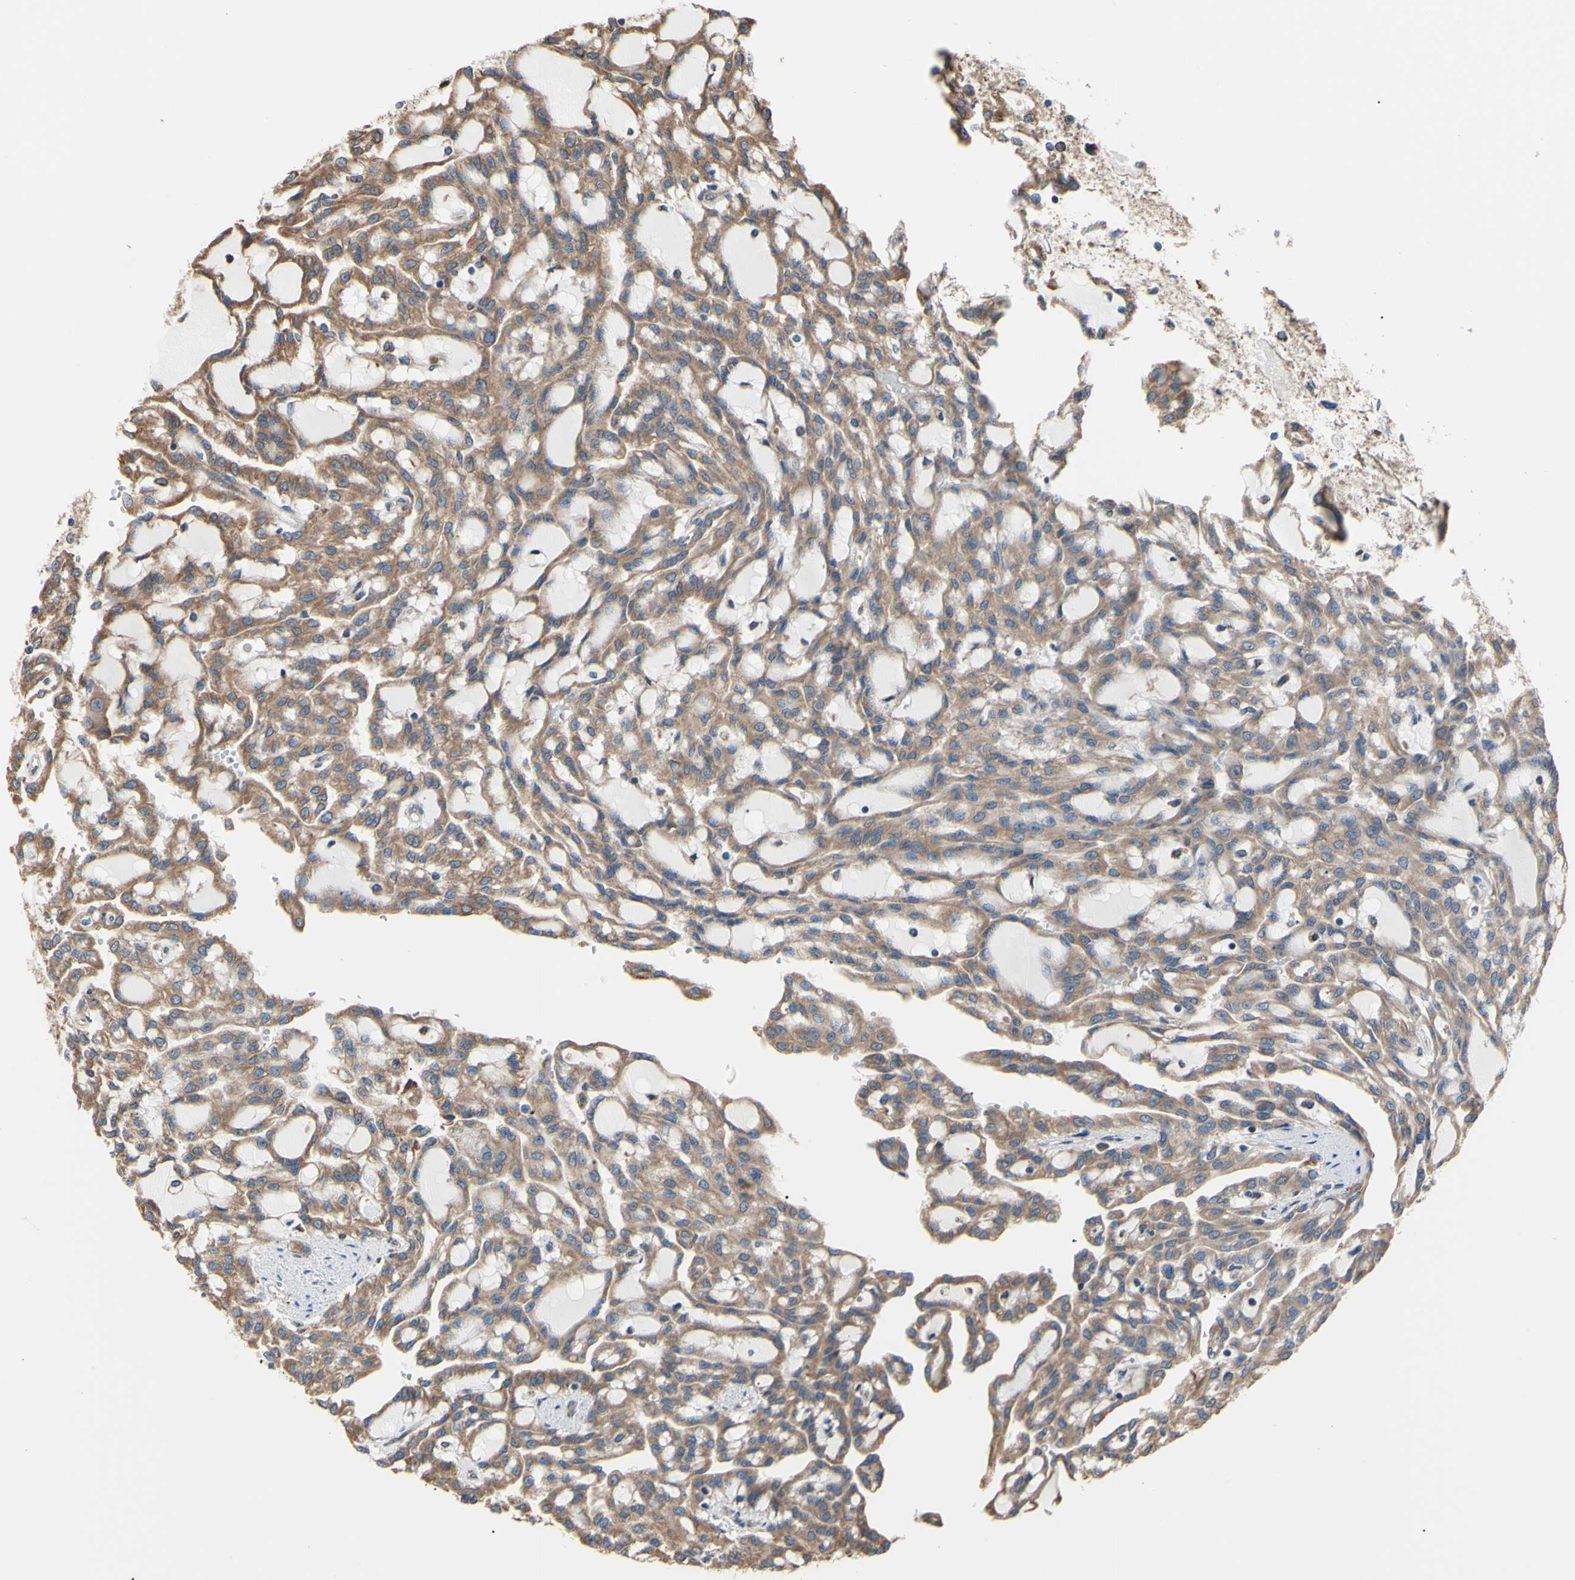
{"staining": {"intensity": "moderate", "quantity": ">75%", "location": "cytoplasmic/membranous"}, "tissue": "renal cancer", "cell_type": "Tumor cells", "image_type": "cancer", "snomed": [{"axis": "morphology", "description": "Adenocarcinoma, NOS"}, {"axis": "topography", "description": "Kidney"}], "caption": "About >75% of tumor cells in renal cancer show moderate cytoplasmic/membranous protein expression as visualized by brown immunohistochemical staining.", "gene": "BMF", "patient": {"sex": "male", "age": 63}}